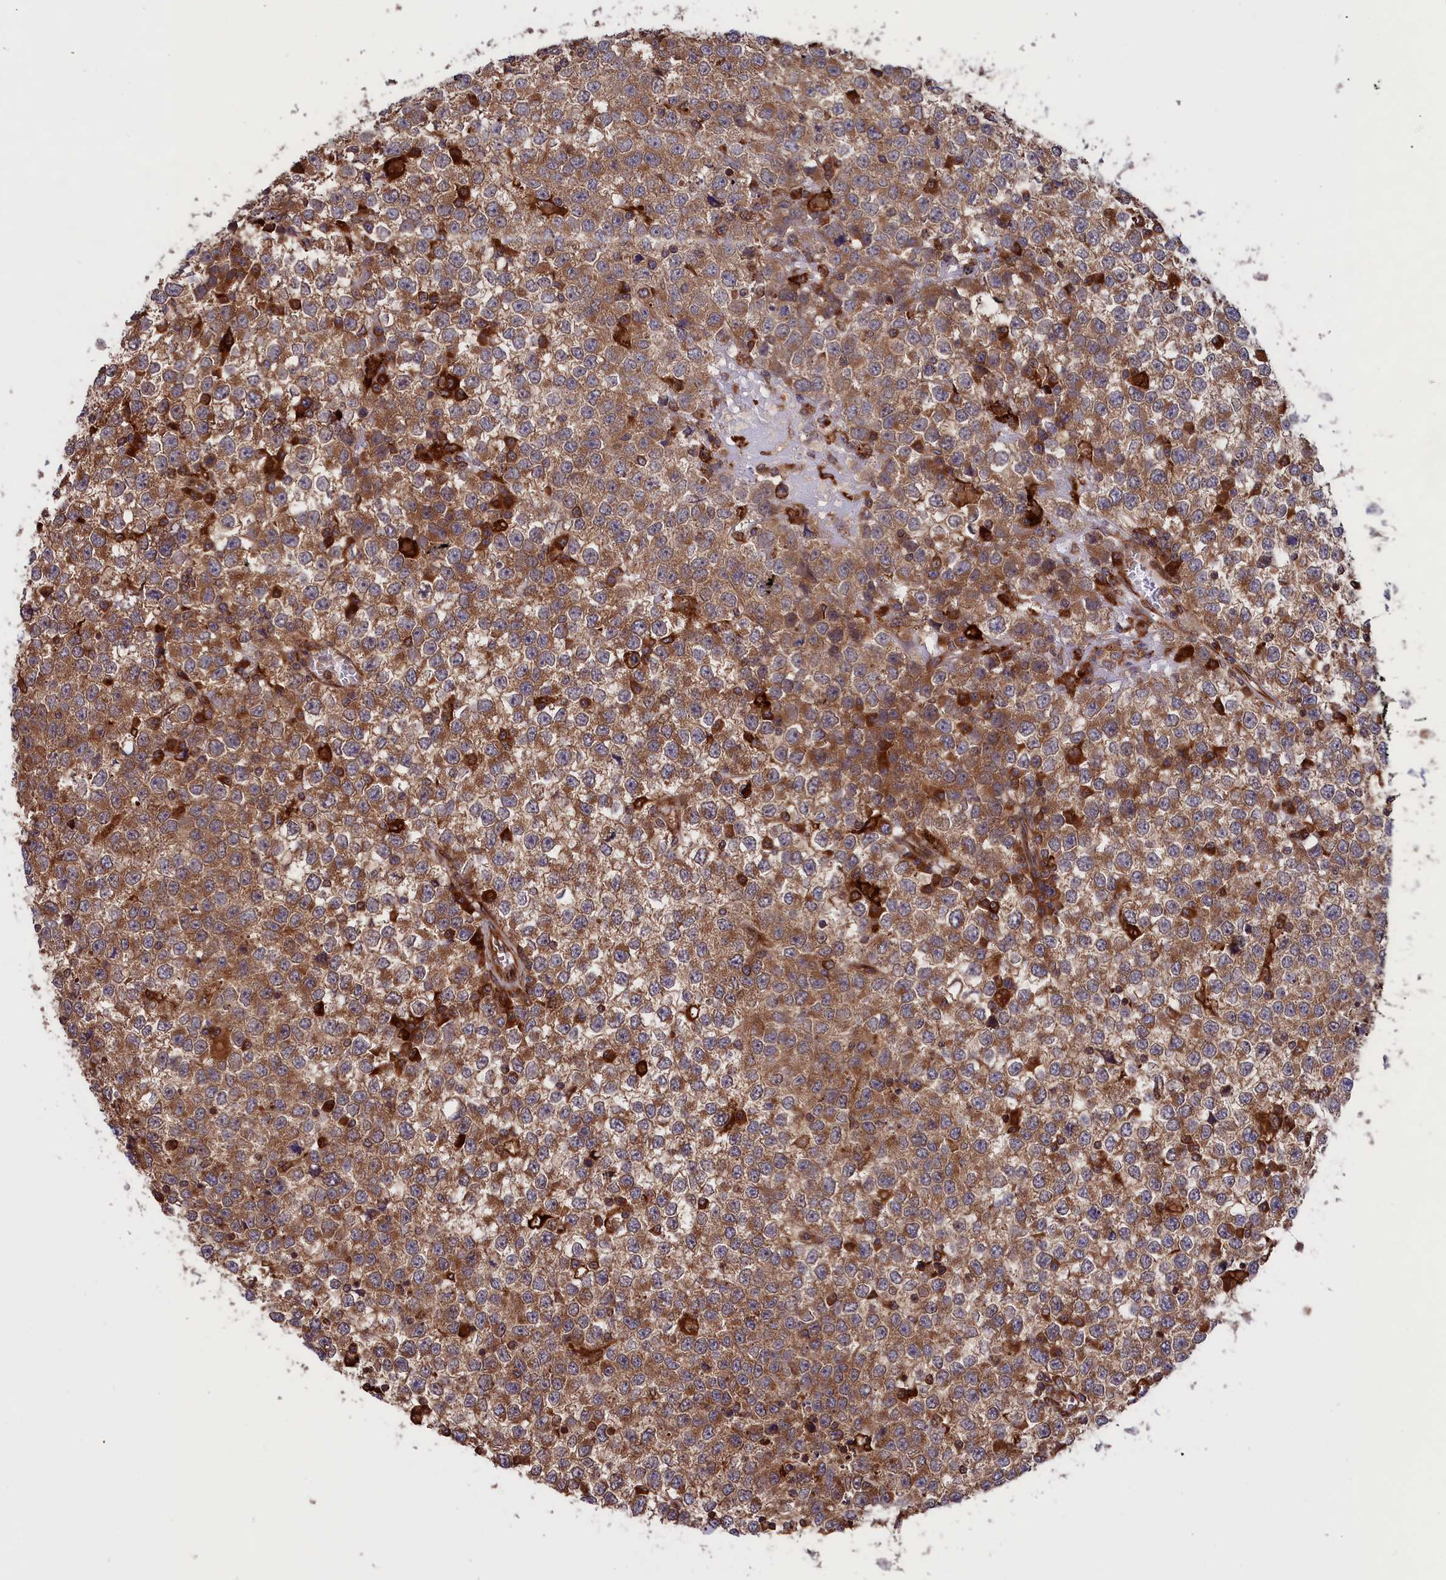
{"staining": {"intensity": "moderate", "quantity": ">75%", "location": "cytoplasmic/membranous"}, "tissue": "testis cancer", "cell_type": "Tumor cells", "image_type": "cancer", "snomed": [{"axis": "morphology", "description": "Seminoma, NOS"}, {"axis": "topography", "description": "Testis"}], "caption": "Testis seminoma was stained to show a protein in brown. There is medium levels of moderate cytoplasmic/membranous positivity in approximately >75% of tumor cells.", "gene": "PLA2G4C", "patient": {"sex": "male", "age": 65}}